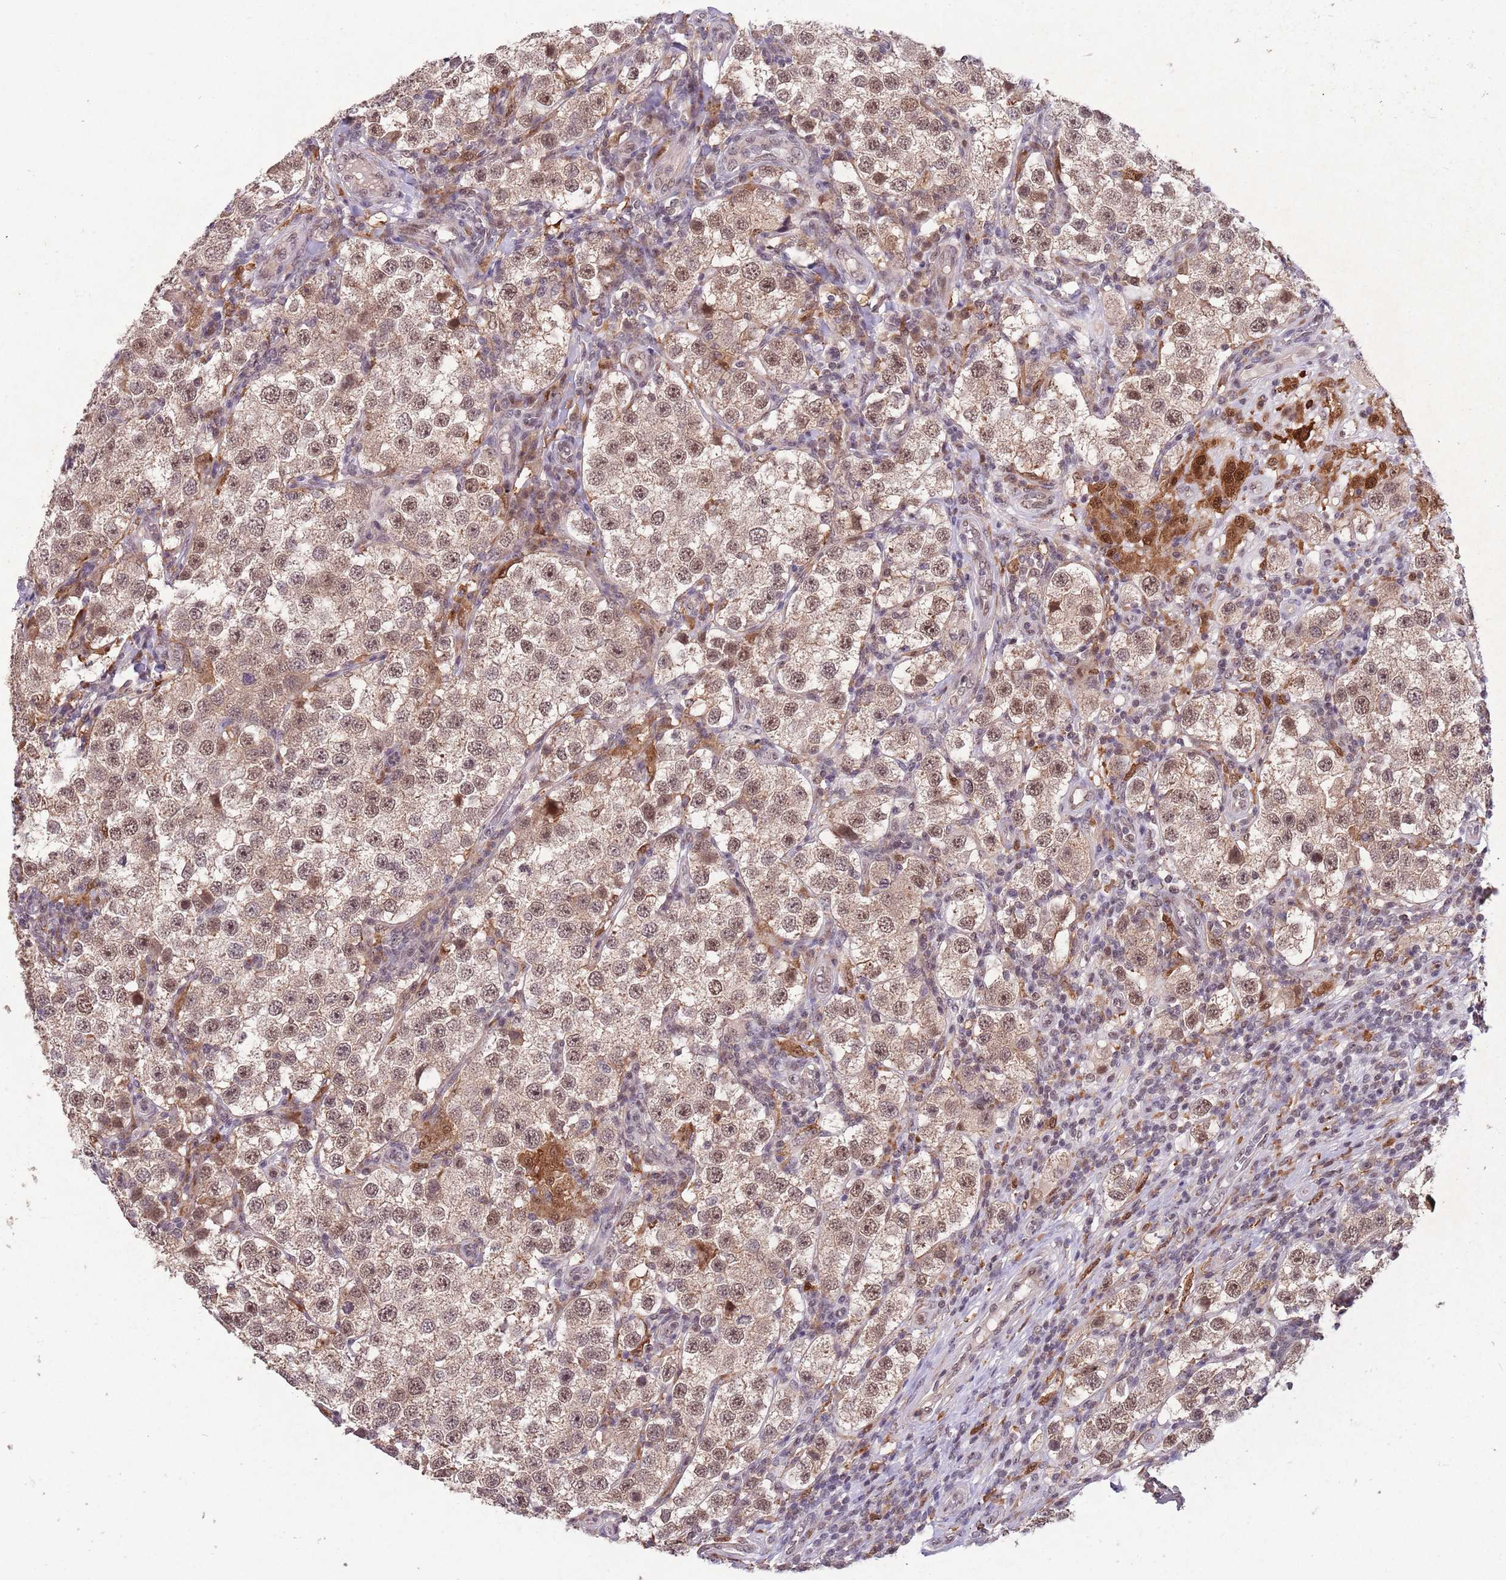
{"staining": {"intensity": "moderate", "quantity": "25%-75%", "location": "cytoplasmic/membranous,nuclear"}, "tissue": "testis cancer", "cell_type": "Tumor cells", "image_type": "cancer", "snomed": [{"axis": "morphology", "description": "Seminoma, NOS"}, {"axis": "topography", "description": "Testis"}], "caption": "The histopathology image reveals staining of seminoma (testis), revealing moderate cytoplasmic/membranous and nuclear protein positivity (brown color) within tumor cells.", "gene": "ZNF639", "patient": {"sex": "male", "age": 37}}